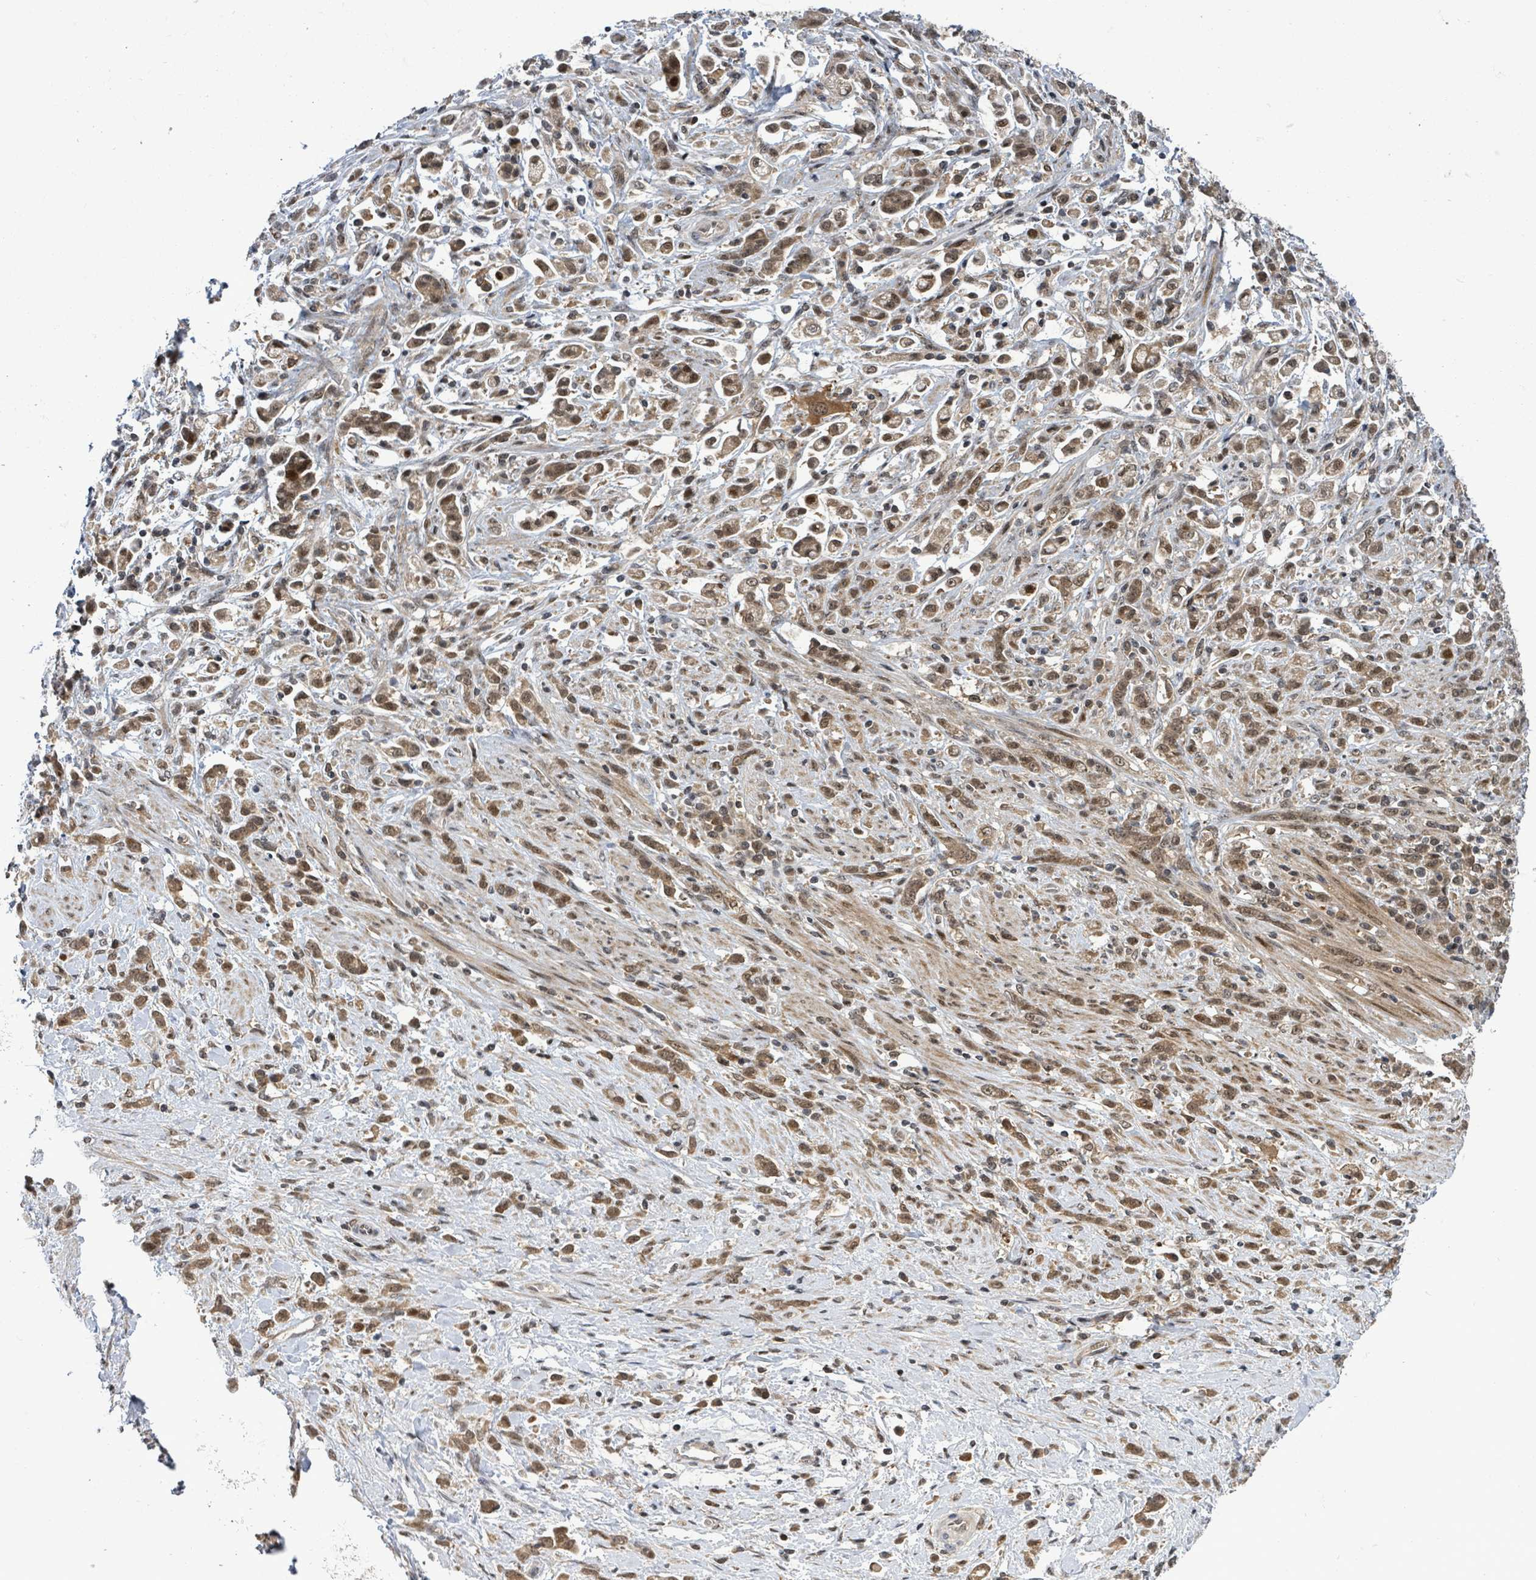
{"staining": {"intensity": "moderate", "quantity": ">75%", "location": "cytoplasmic/membranous,nuclear"}, "tissue": "stomach cancer", "cell_type": "Tumor cells", "image_type": "cancer", "snomed": [{"axis": "morphology", "description": "Adenocarcinoma, NOS"}, {"axis": "topography", "description": "Stomach"}], "caption": "Immunohistochemical staining of human stomach cancer (adenocarcinoma) shows medium levels of moderate cytoplasmic/membranous and nuclear protein positivity in approximately >75% of tumor cells.", "gene": "FBXO6", "patient": {"sex": "female", "age": 60}}